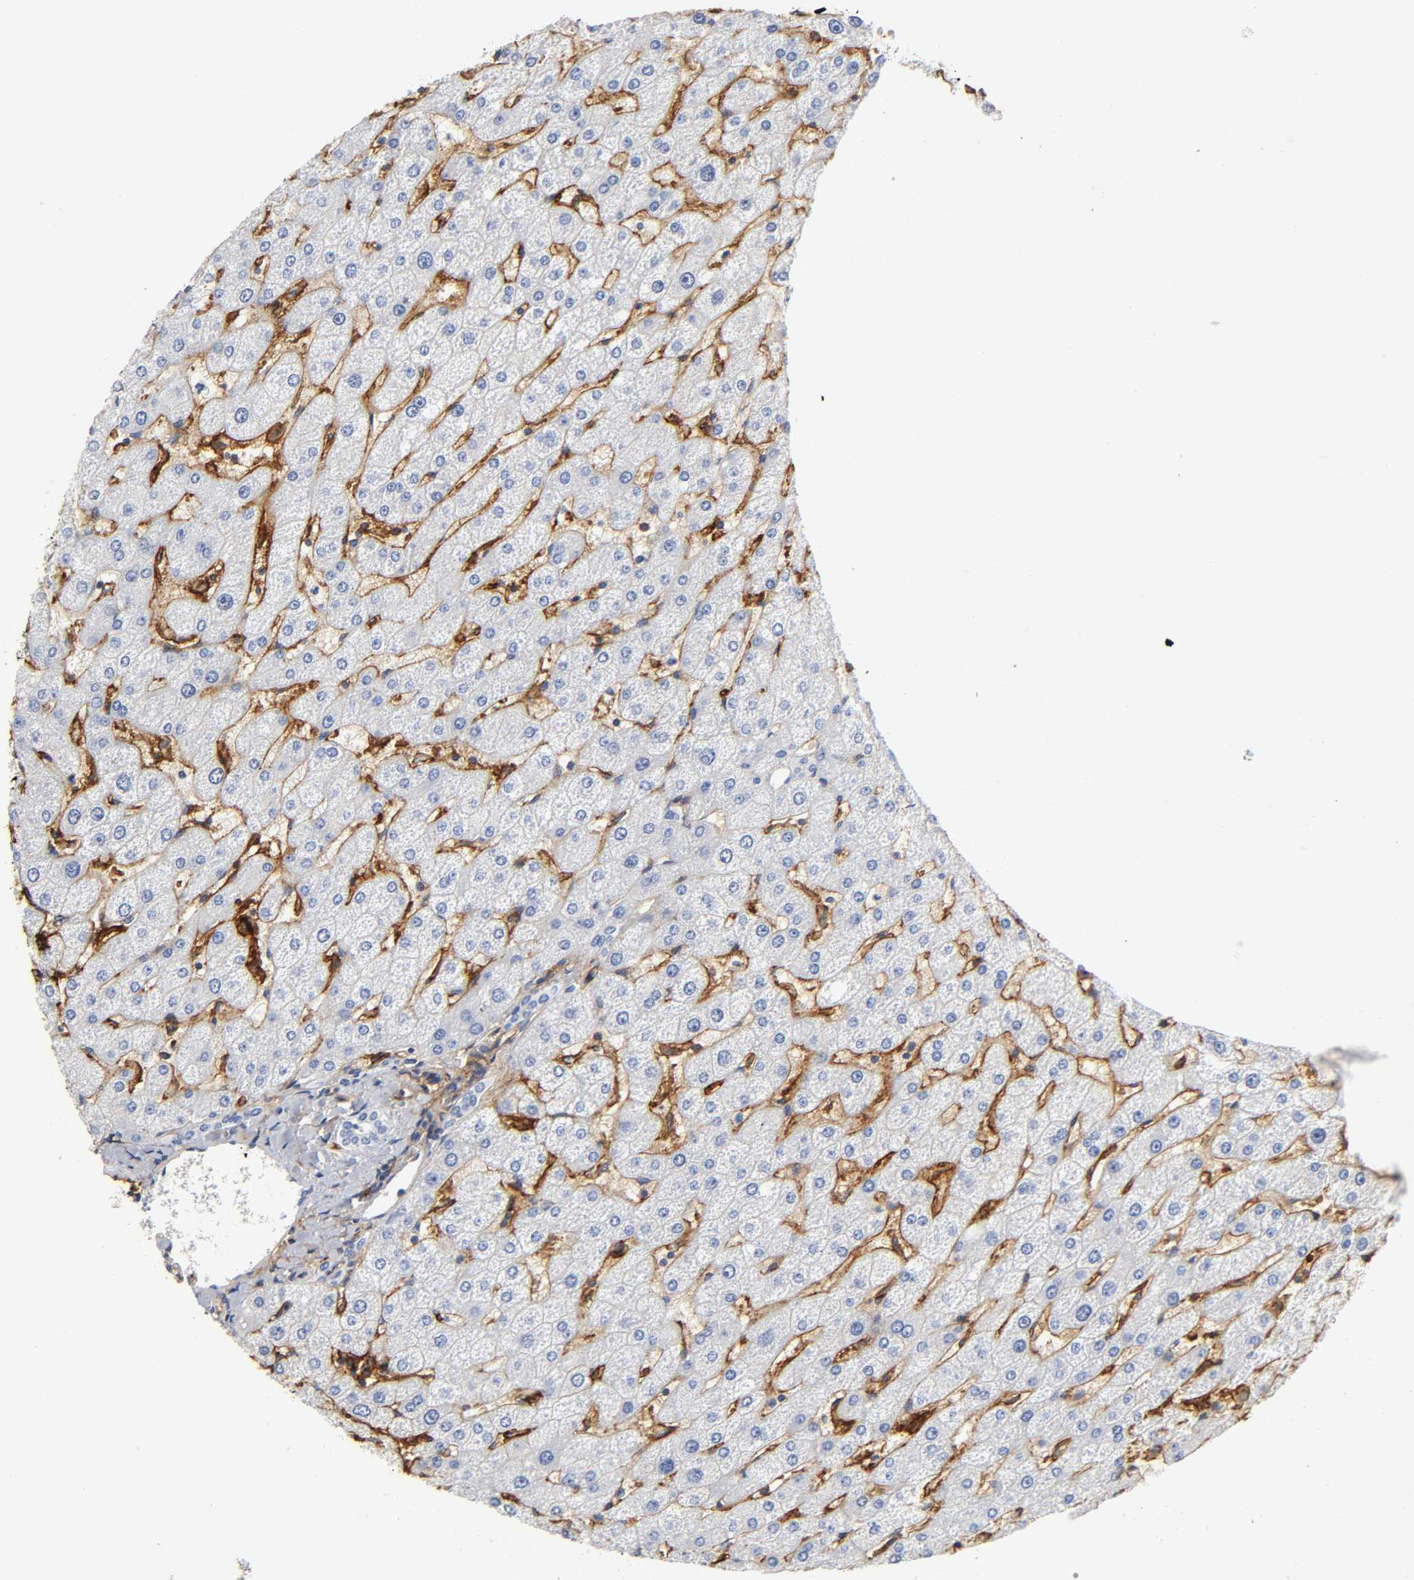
{"staining": {"intensity": "negative", "quantity": "none", "location": "none"}, "tissue": "liver", "cell_type": "Cholangiocytes", "image_type": "normal", "snomed": [{"axis": "morphology", "description": "Normal tissue, NOS"}, {"axis": "topography", "description": "Liver"}], "caption": "Immunohistochemistry of benign liver reveals no staining in cholangiocytes.", "gene": "ICAM1", "patient": {"sex": "male", "age": 67}}